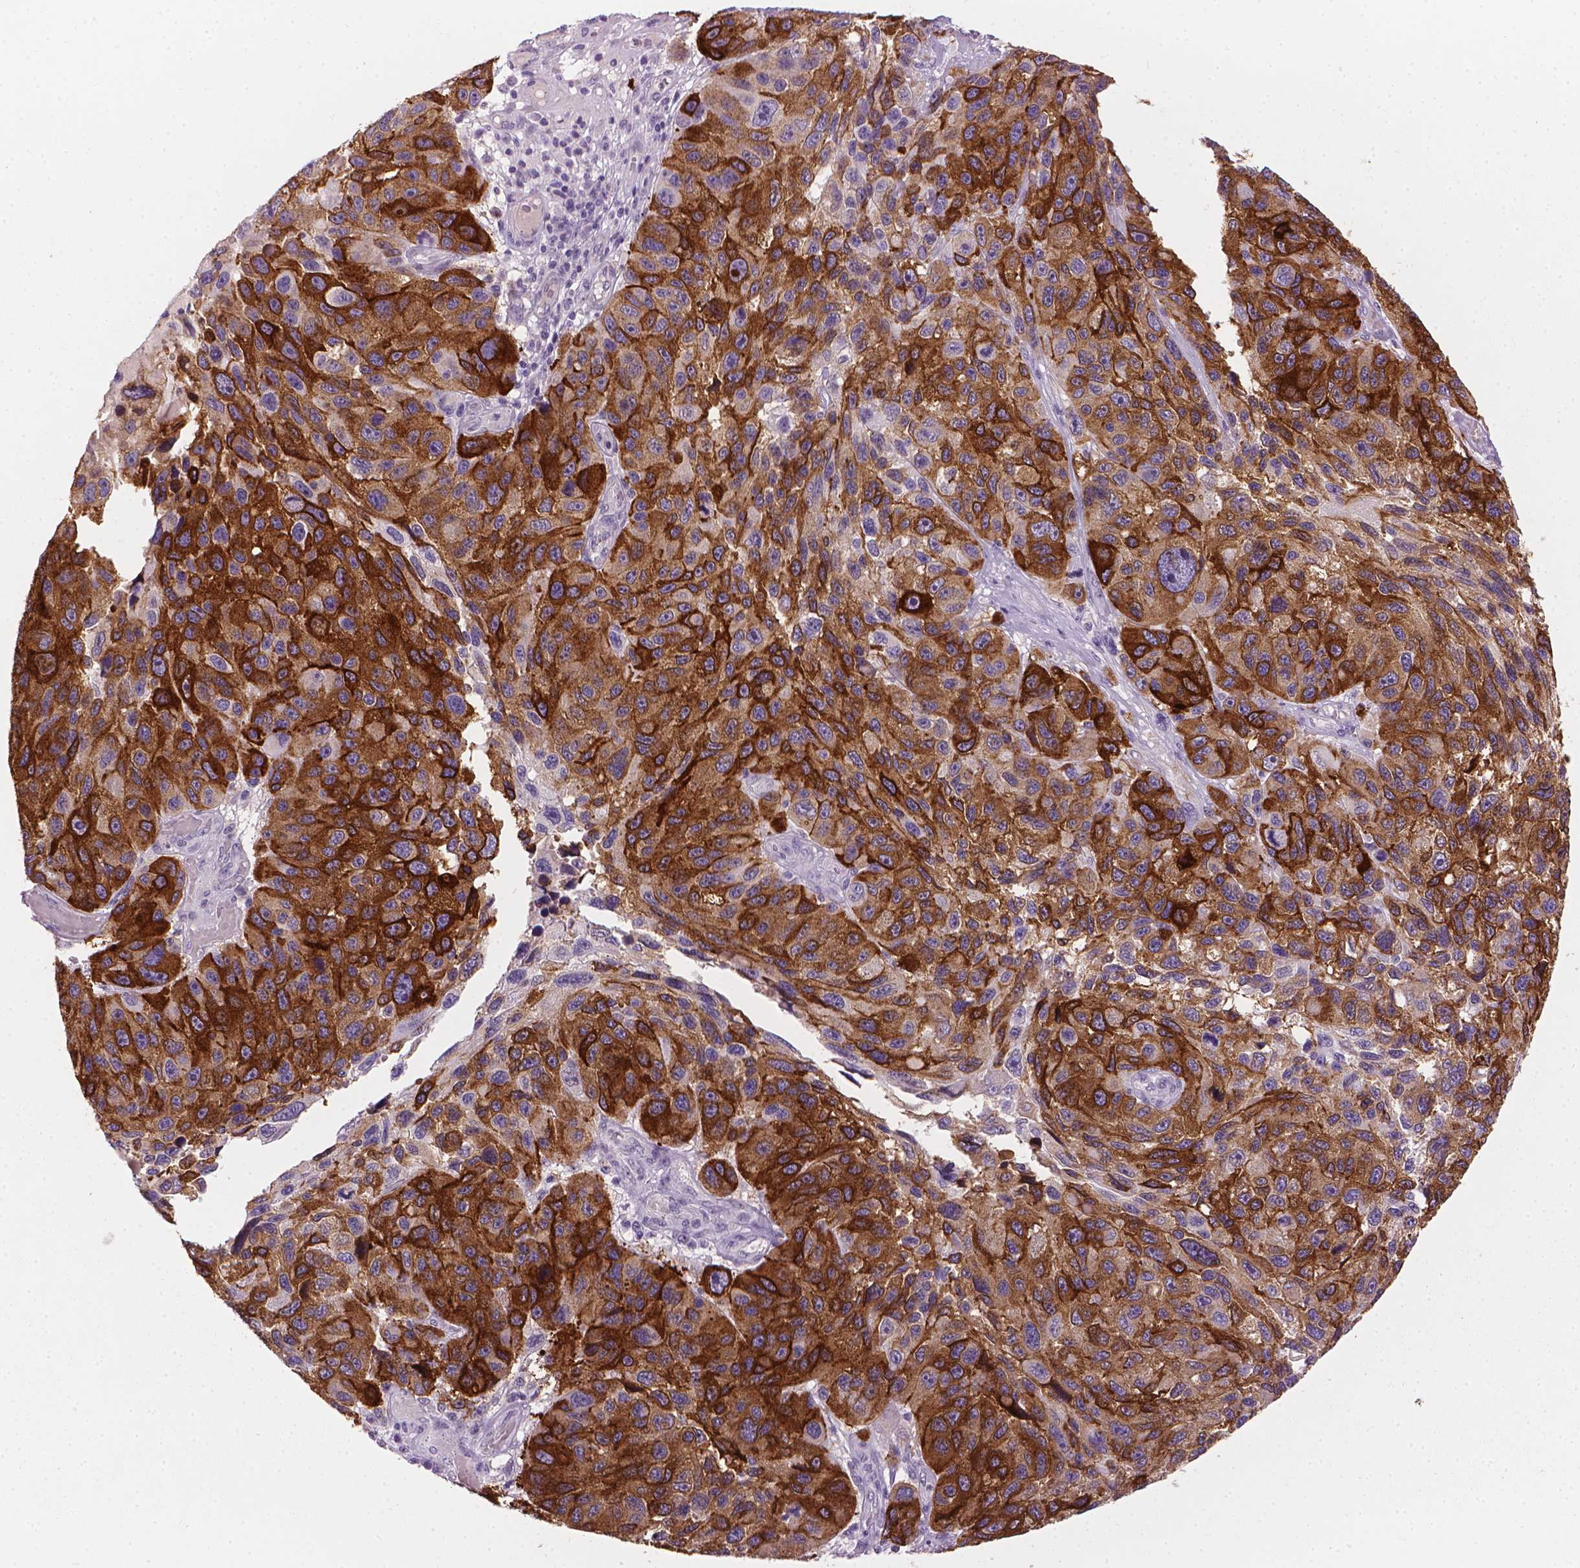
{"staining": {"intensity": "strong", "quantity": ">75%", "location": "cytoplasmic/membranous"}, "tissue": "melanoma", "cell_type": "Tumor cells", "image_type": "cancer", "snomed": [{"axis": "morphology", "description": "Malignant melanoma, NOS"}, {"axis": "topography", "description": "Skin"}], "caption": "Brown immunohistochemical staining in melanoma reveals strong cytoplasmic/membranous positivity in about >75% of tumor cells.", "gene": "MLANA", "patient": {"sex": "male", "age": 53}}